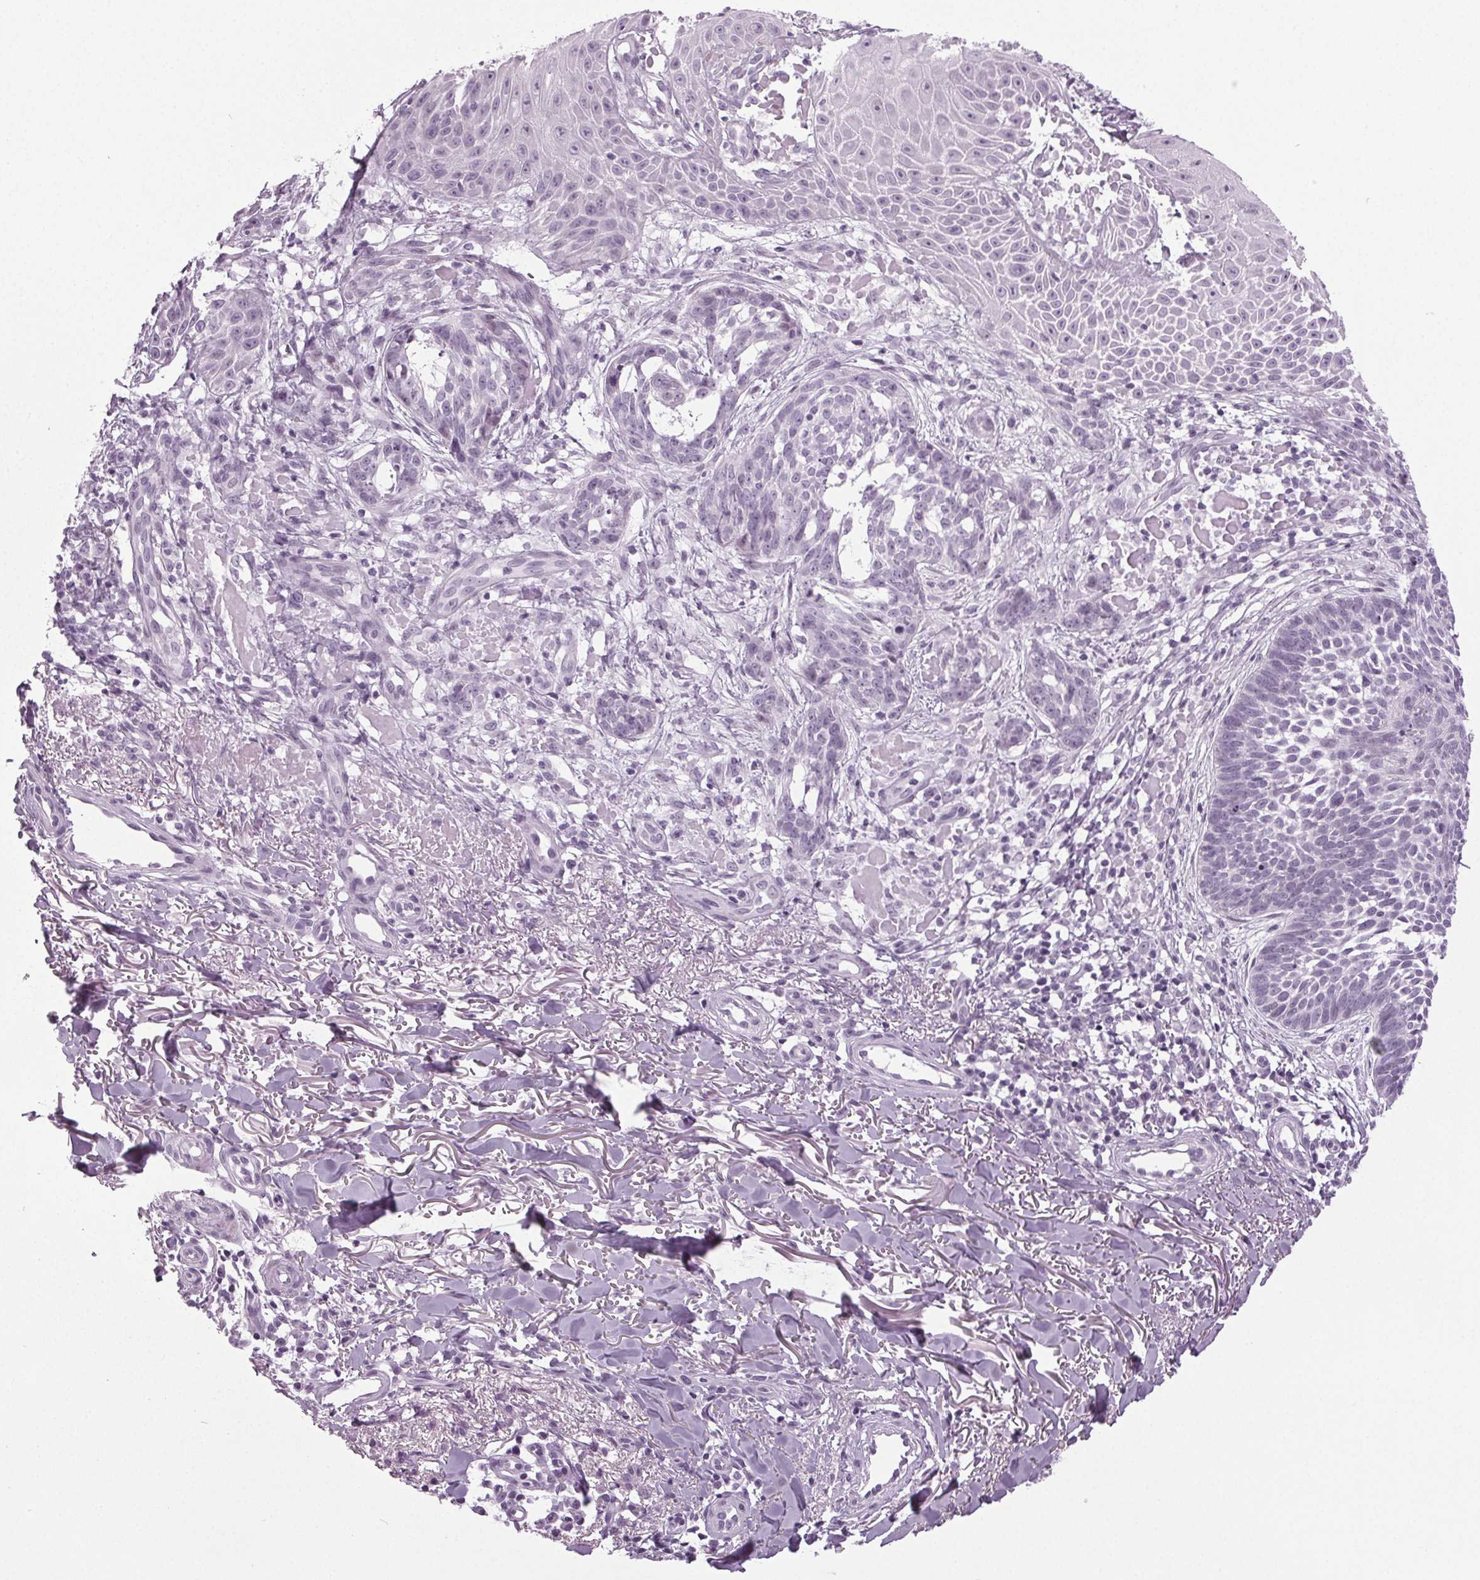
{"staining": {"intensity": "negative", "quantity": "none", "location": "none"}, "tissue": "skin cancer", "cell_type": "Tumor cells", "image_type": "cancer", "snomed": [{"axis": "morphology", "description": "Basal cell carcinoma"}, {"axis": "topography", "description": "Skin"}], "caption": "Immunohistochemistry of skin basal cell carcinoma shows no positivity in tumor cells.", "gene": "IGF2BP1", "patient": {"sex": "male", "age": 88}}